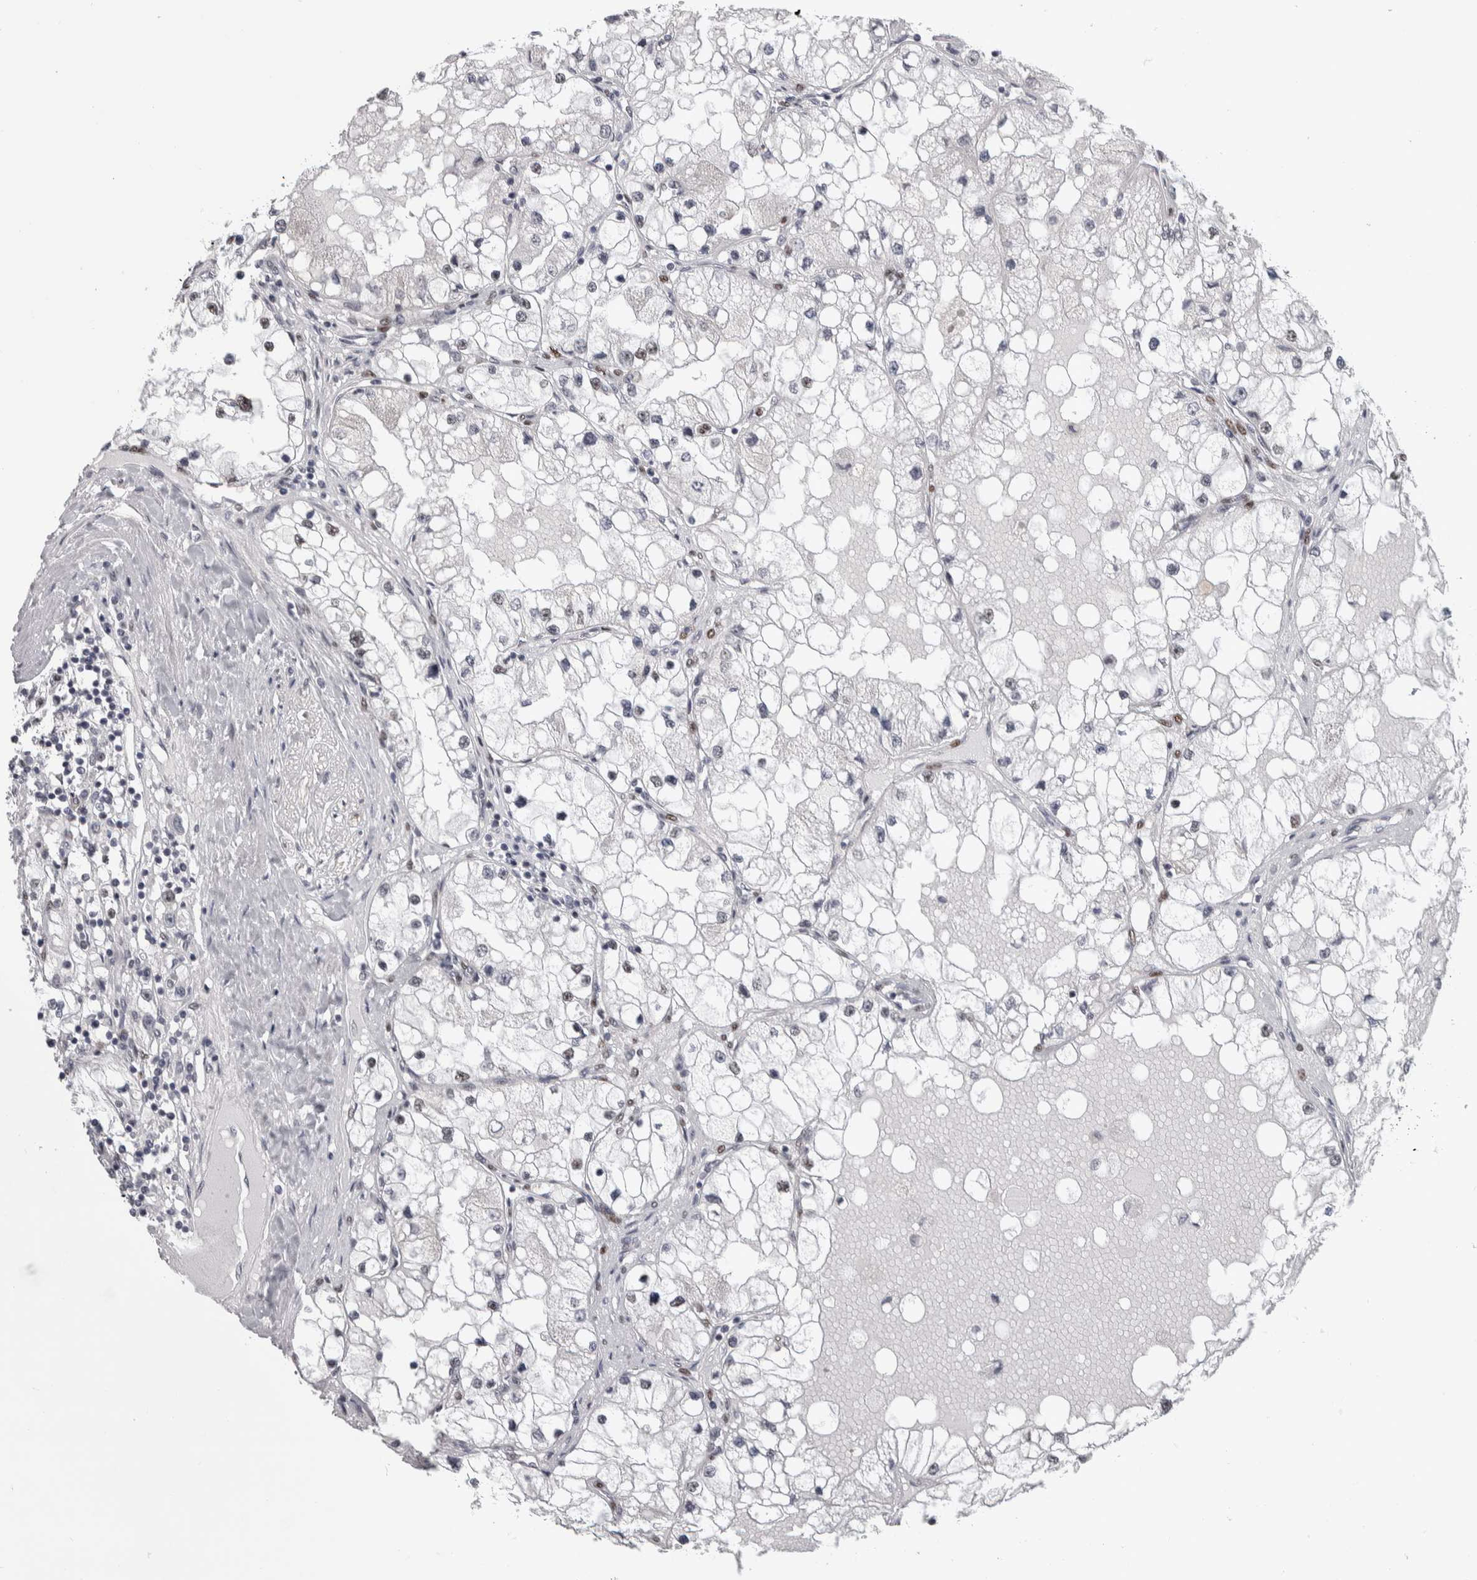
{"staining": {"intensity": "negative", "quantity": "none", "location": "none"}, "tissue": "renal cancer", "cell_type": "Tumor cells", "image_type": "cancer", "snomed": [{"axis": "morphology", "description": "Adenocarcinoma, NOS"}, {"axis": "topography", "description": "Kidney"}], "caption": "Tumor cells are negative for brown protein staining in adenocarcinoma (renal).", "gene": "HEXIM2", "patient": {"sex": "male", "age": 68}}